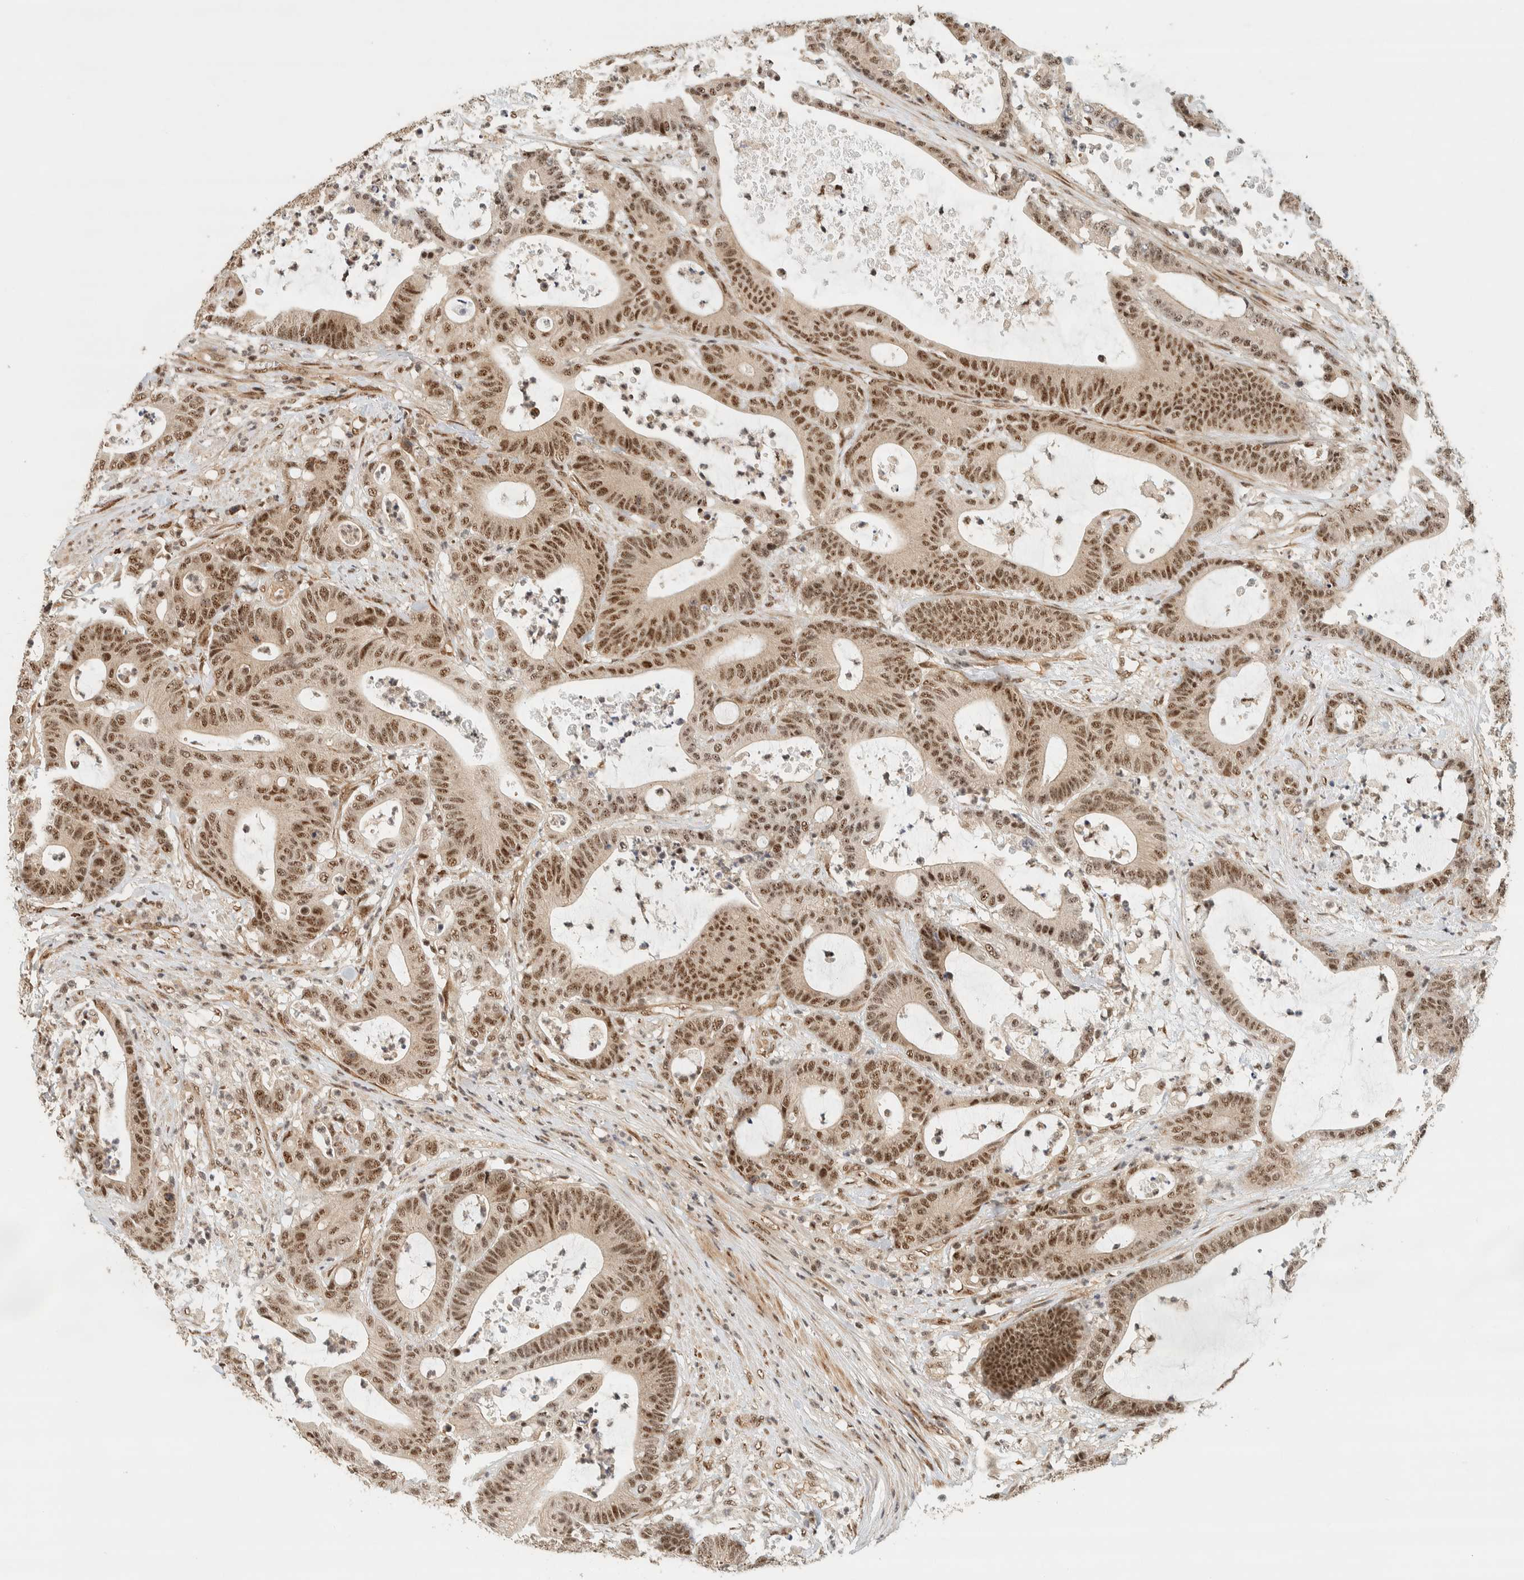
{"staining": {"intensity": "moderate", "quantity": ">75%", "location": "nuclear"}, "tissue": "colorectal cancer", "cell_type": "Tumor cells", "image_type": "cancer", "snomed": [{"axis": "morphology", "description": "Adenocarcinoma, NOS"}, {"axis": "topography", "description": "Colon"}], "caption": "Protein staining of adenocarcinoma (colorectal) tissue reveals moderate nuclear staining in approximately >75% of tumor cells. Using DAB (brown) and hematoxylin (blue) stains, captured at high magnification using brightfield microscopy.", "gene": "SIK1", "patient": {"sex": "female", "age": 84}}